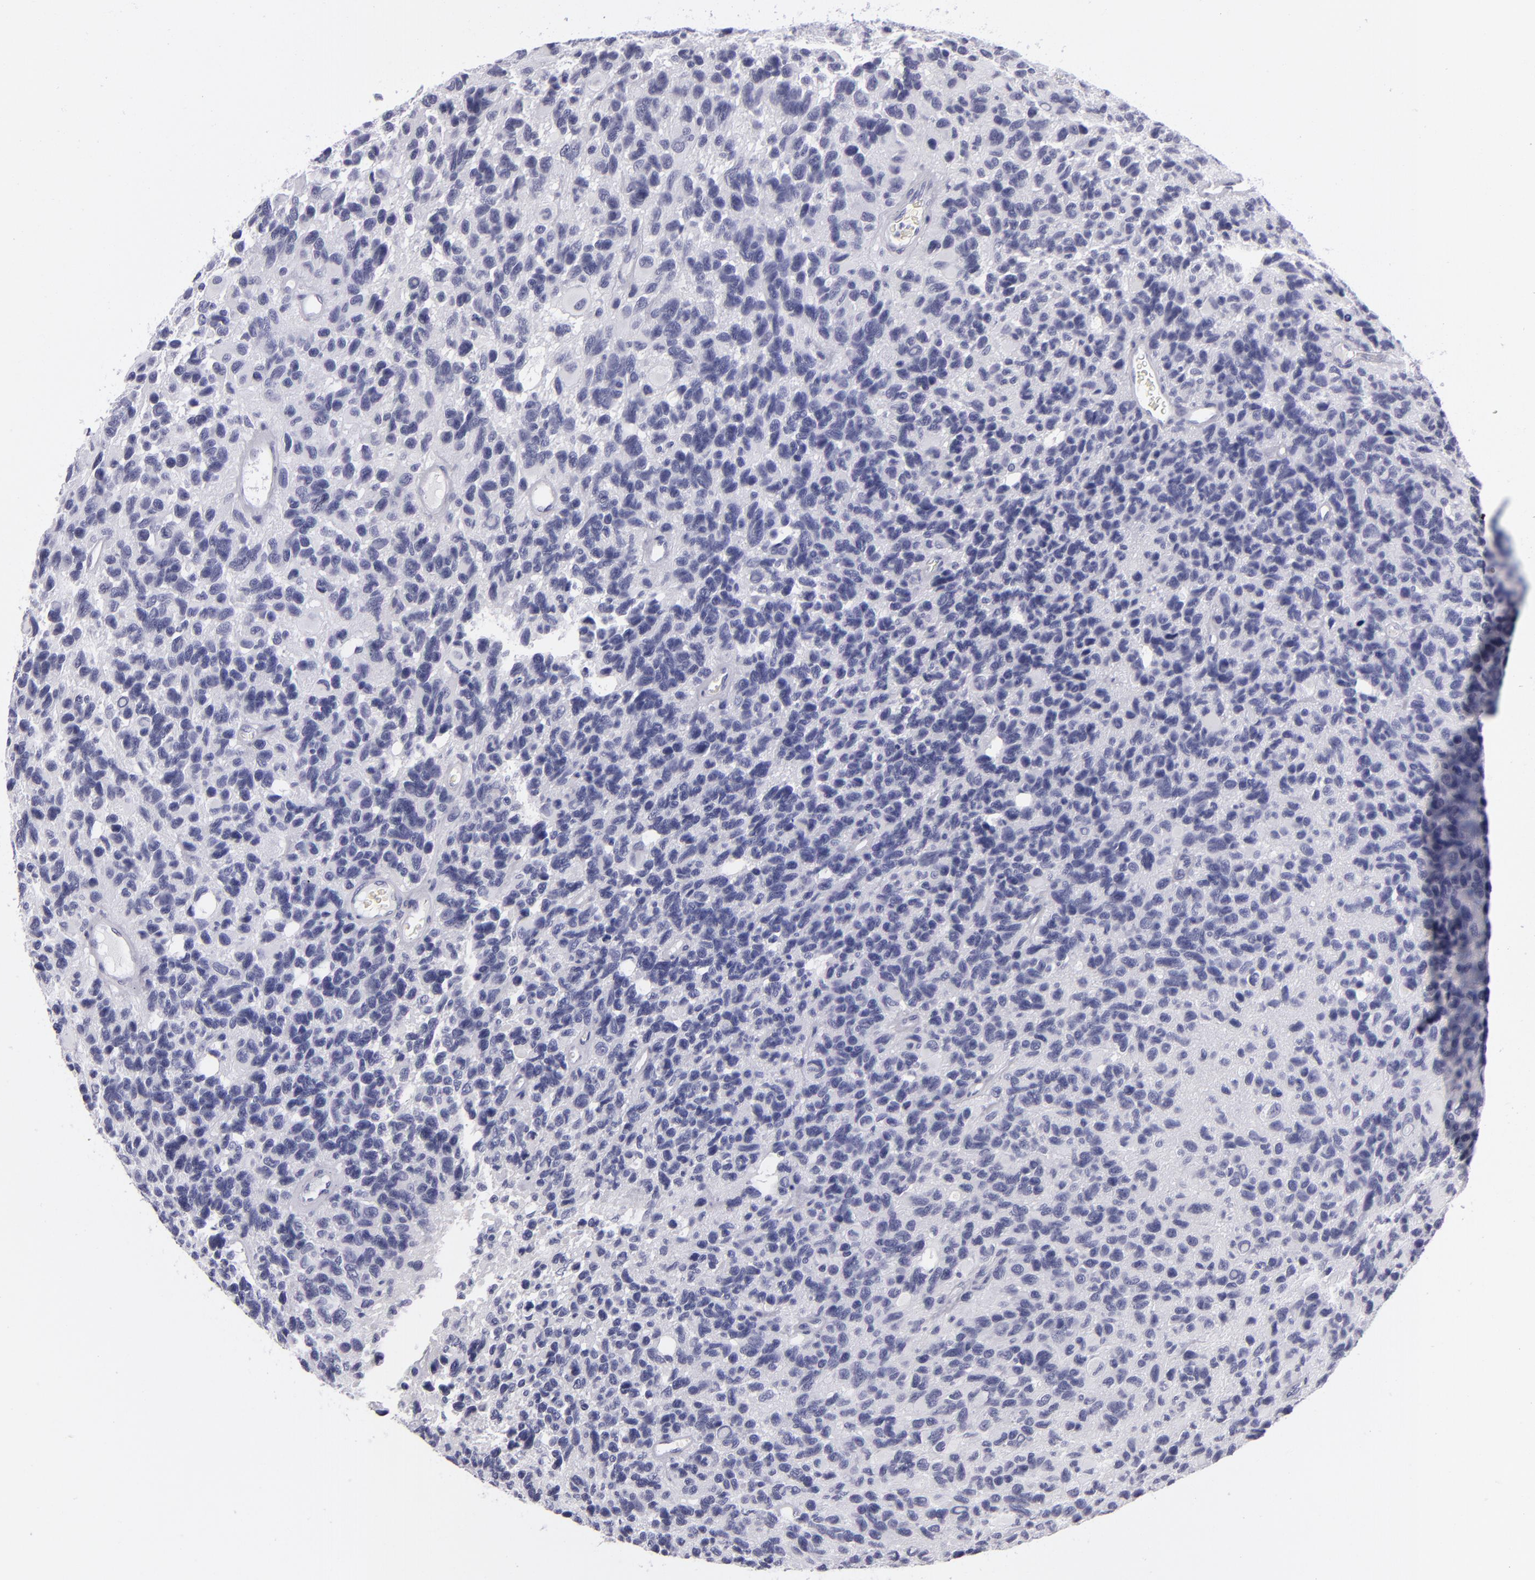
{"staining": {"intensity": "negative", "quantity": "none", "location": "none"}, "tissue": "glioma", "cell_type": "Tumor cells", "image_type": "cancer", "snomed": [{"axis": "morphology", "description": "Glioma, malignant, High grade"}, {"axis": "topography", "description": "Brain"}], "caption": "The immunohistochemistry photomicrograph has no significant expression in tumor cells of malignant high-grade glioma tissue.", "gene": "VIL1", "patient": {"sex": "male", "age": 77}}